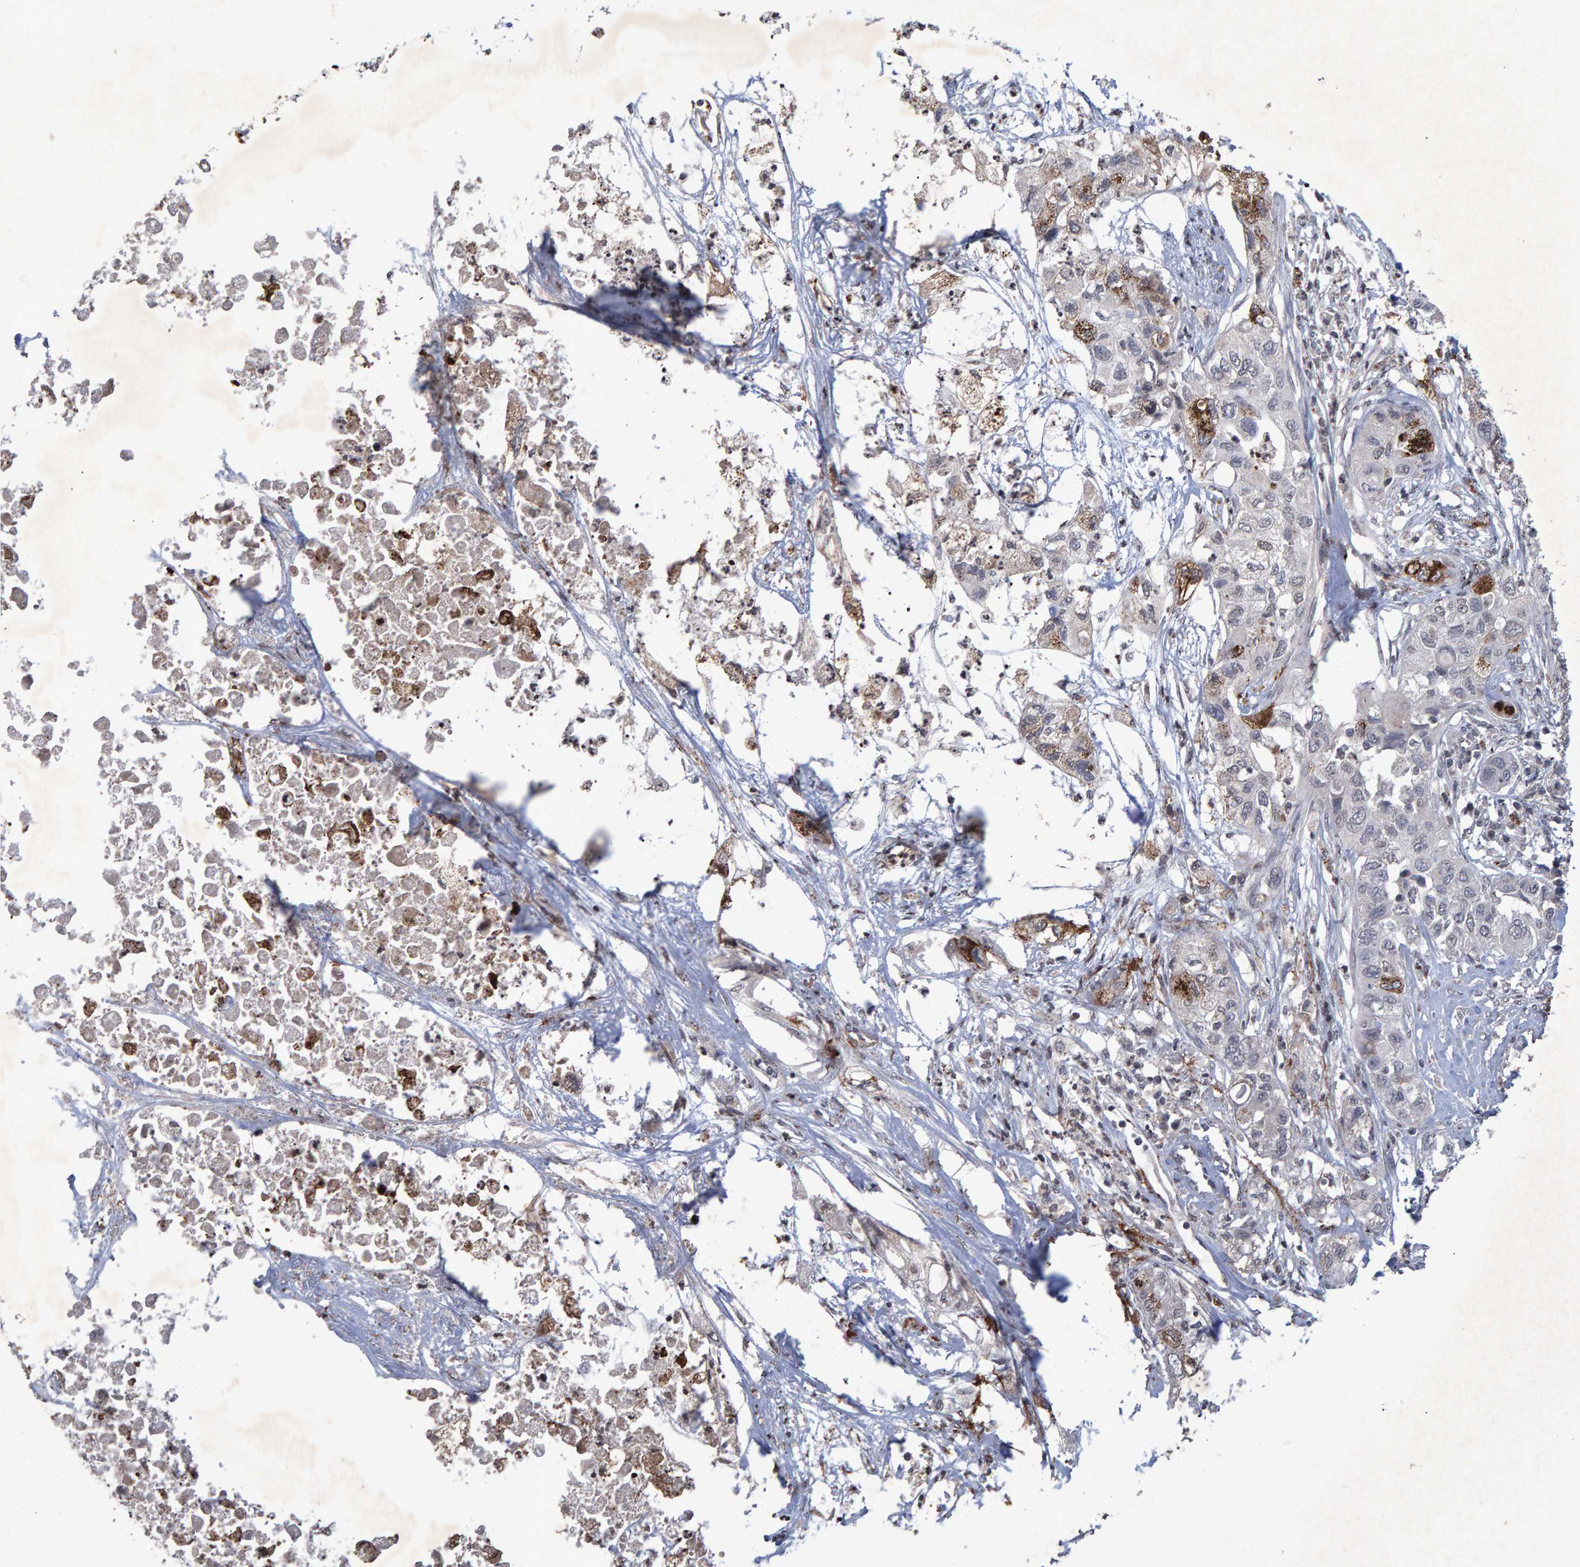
{"staining": {"intensity": "moderate", "quantity": "<25%", "location": "cytoplasmic/membranous"}, "tissue": "pancreatic cancer", "cell_type": "Tumor cells", "image_type": "cancer", "snomed": [{"axis": "morphology", "description": "Adenocarcinoma, NOS"}, {"axis": "topography", "description": "Pancreas"}], "caption": "This photomicrograph shows immunohistochemistry (IHC) staining of pancreatic cancer, with low moderate cytoplasmic/membranous expression in about <25% of tumor cells.", "gene": "GALC", "patient": {"sex": "female", "age": 78}}